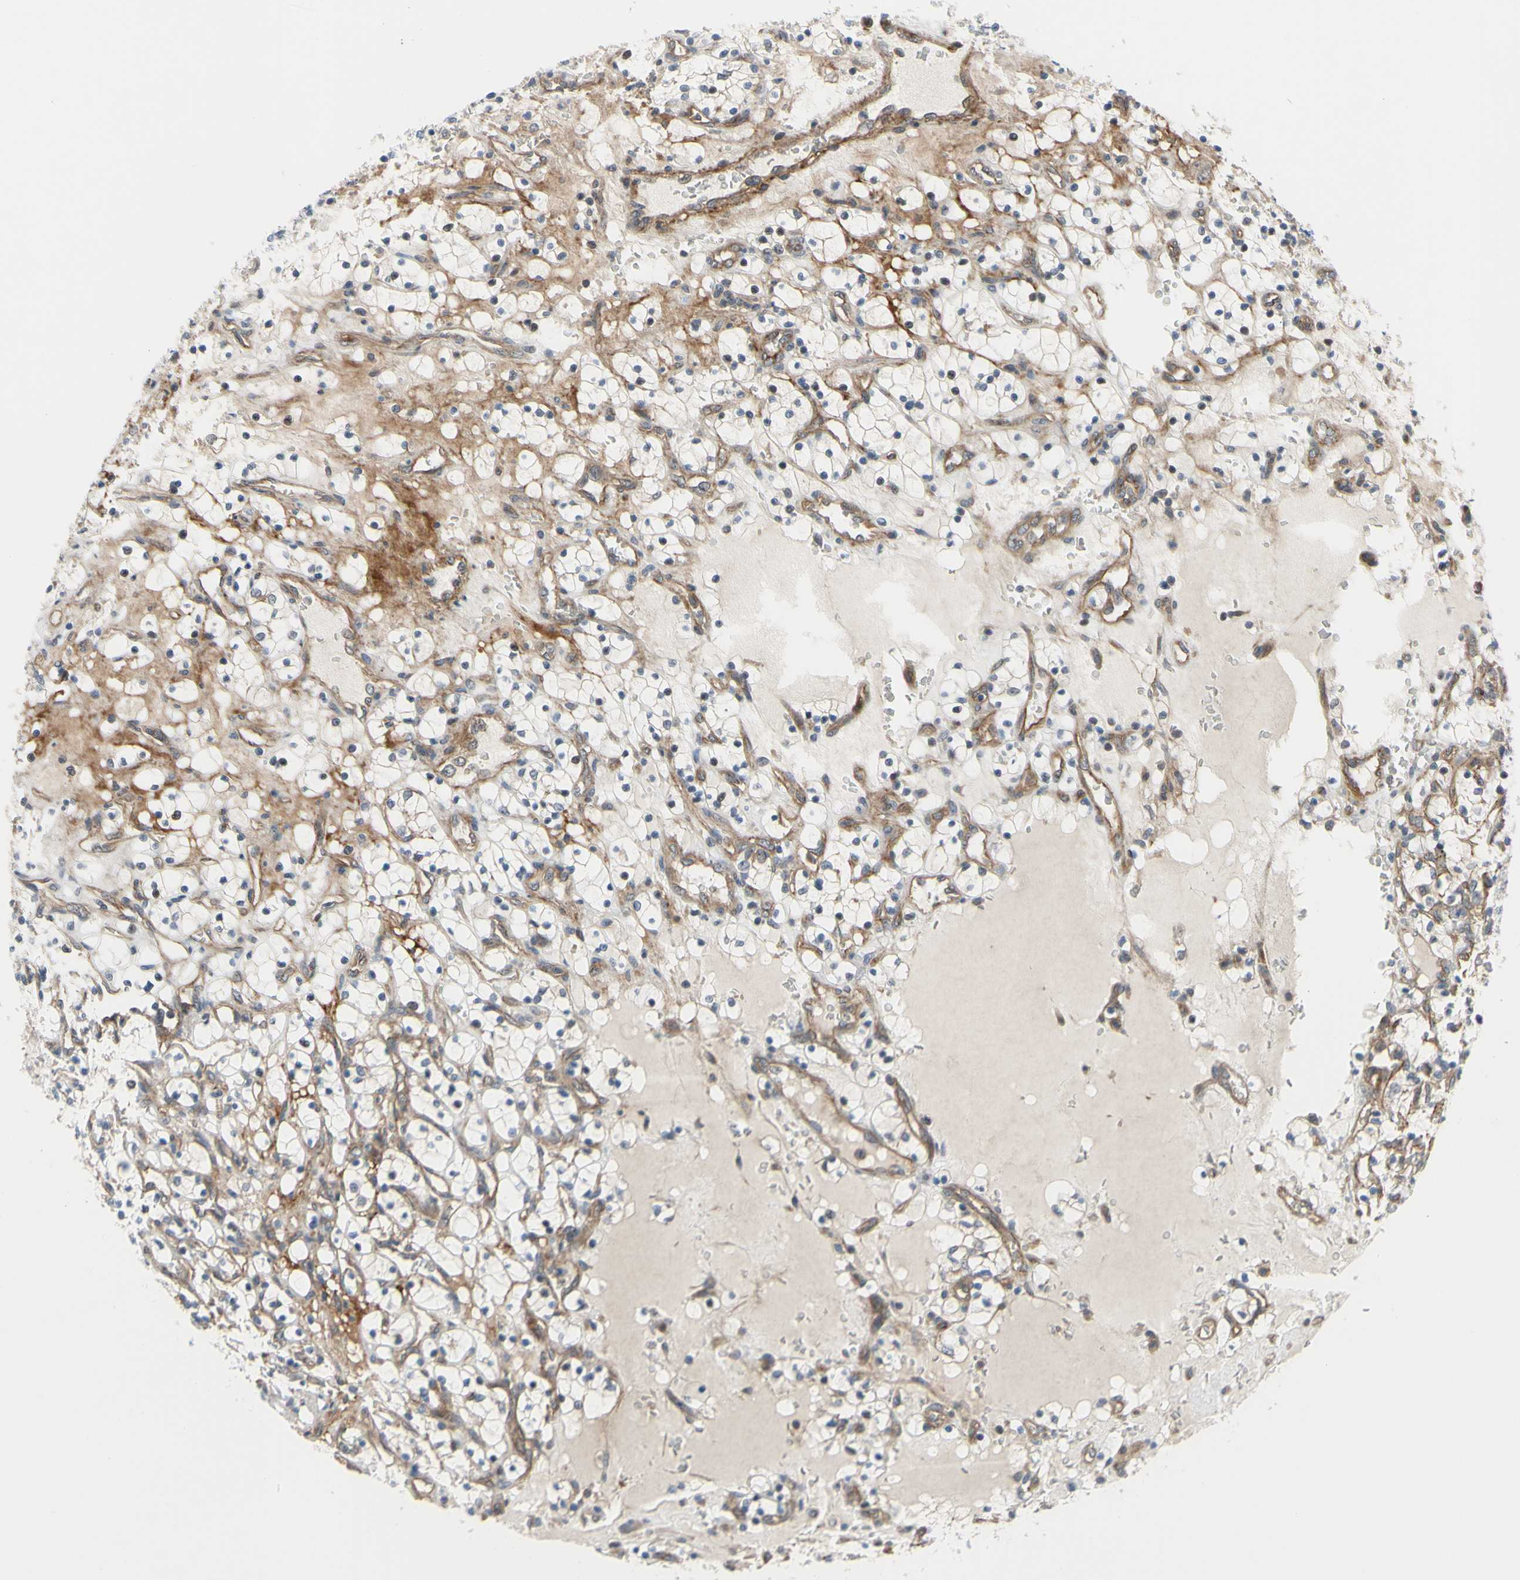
{"staining": {"intensity": "weak", "quantity": "25%-75%", "location": "cytoplasmic/membranous"}, "tissue": "renal cancer", "cell_type": "Tumor cells", "image_type": "cancer", "snomed": [{"axis": "morphology", "description": "Adenocarcinoma, NOS"}, {"axis": "topography", "description": "Kidney"}], "caption": "This is a micrograph of IHC staining of renal adenocarcinoma, which shows weak staining in the cytoplasmic/membranous of tumor cells.", "gene": "COMMD9", "patient": {"sex": "female", "age": 69}}